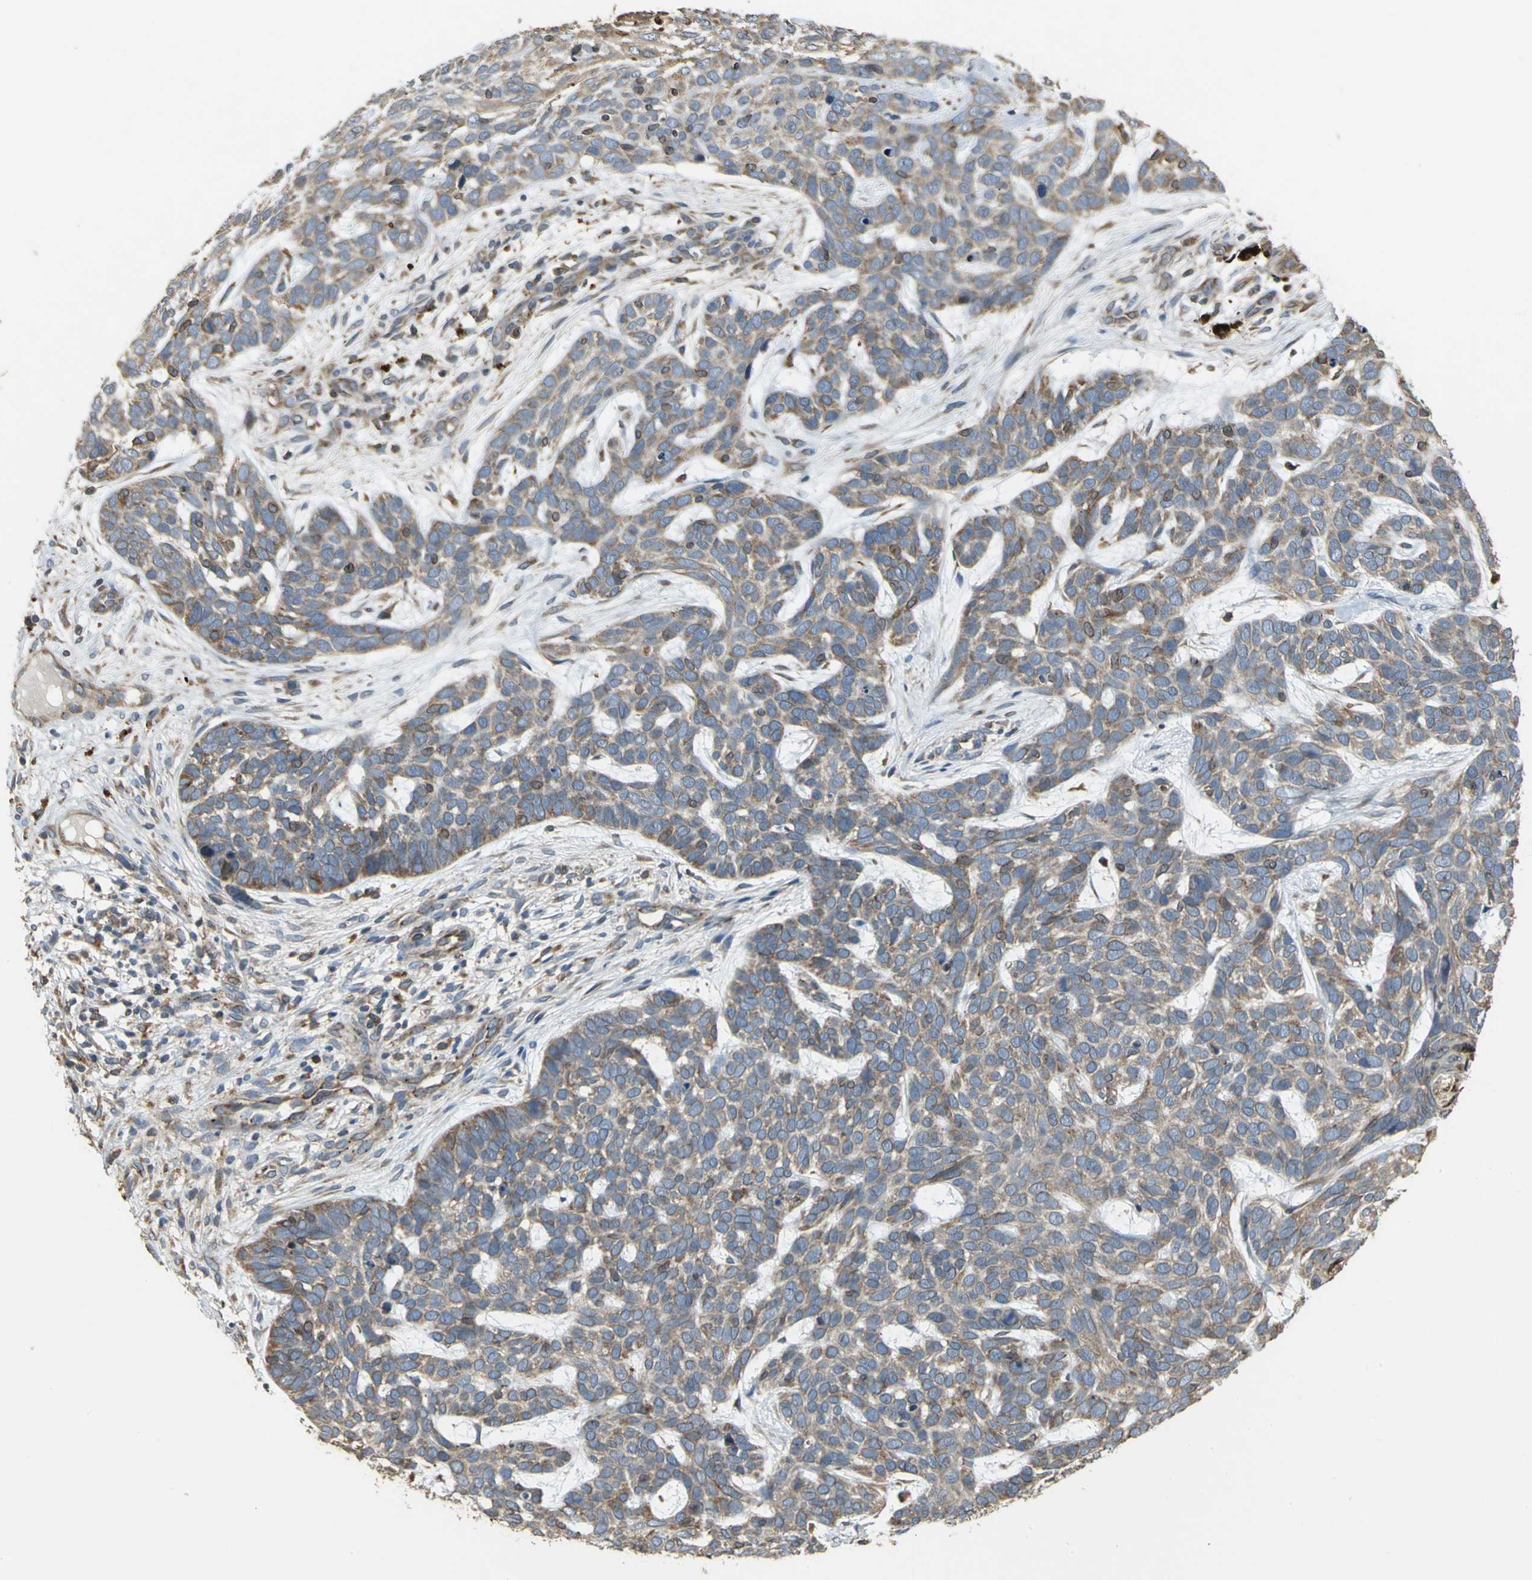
{"staining": {"intensity": "weak", "quantity": "25%-75%", "location": "cytoplasmic/membranous"}, "tissue": "skin cancer", "cell_type": "Tumor cells", "image_type": "cancer", "snomed": [{"axis": "morphology", "description": "Basal cell carcinoma"}, {"axis": "topography", "description": "Skin"}], "caption": "Weak cytoplasmic/membranous staining is present in approximately 25%-75% of tumor cells in basal cell carcinoma (skin). The staining is performed using DAB (3,3'-diaminobenzidine) brown chromogen to label protein expression. The nuclei are counter-stained blue using hematoxylin.", "gene": "SYVN1", "patient": {"sex": "male", "age": 87}}